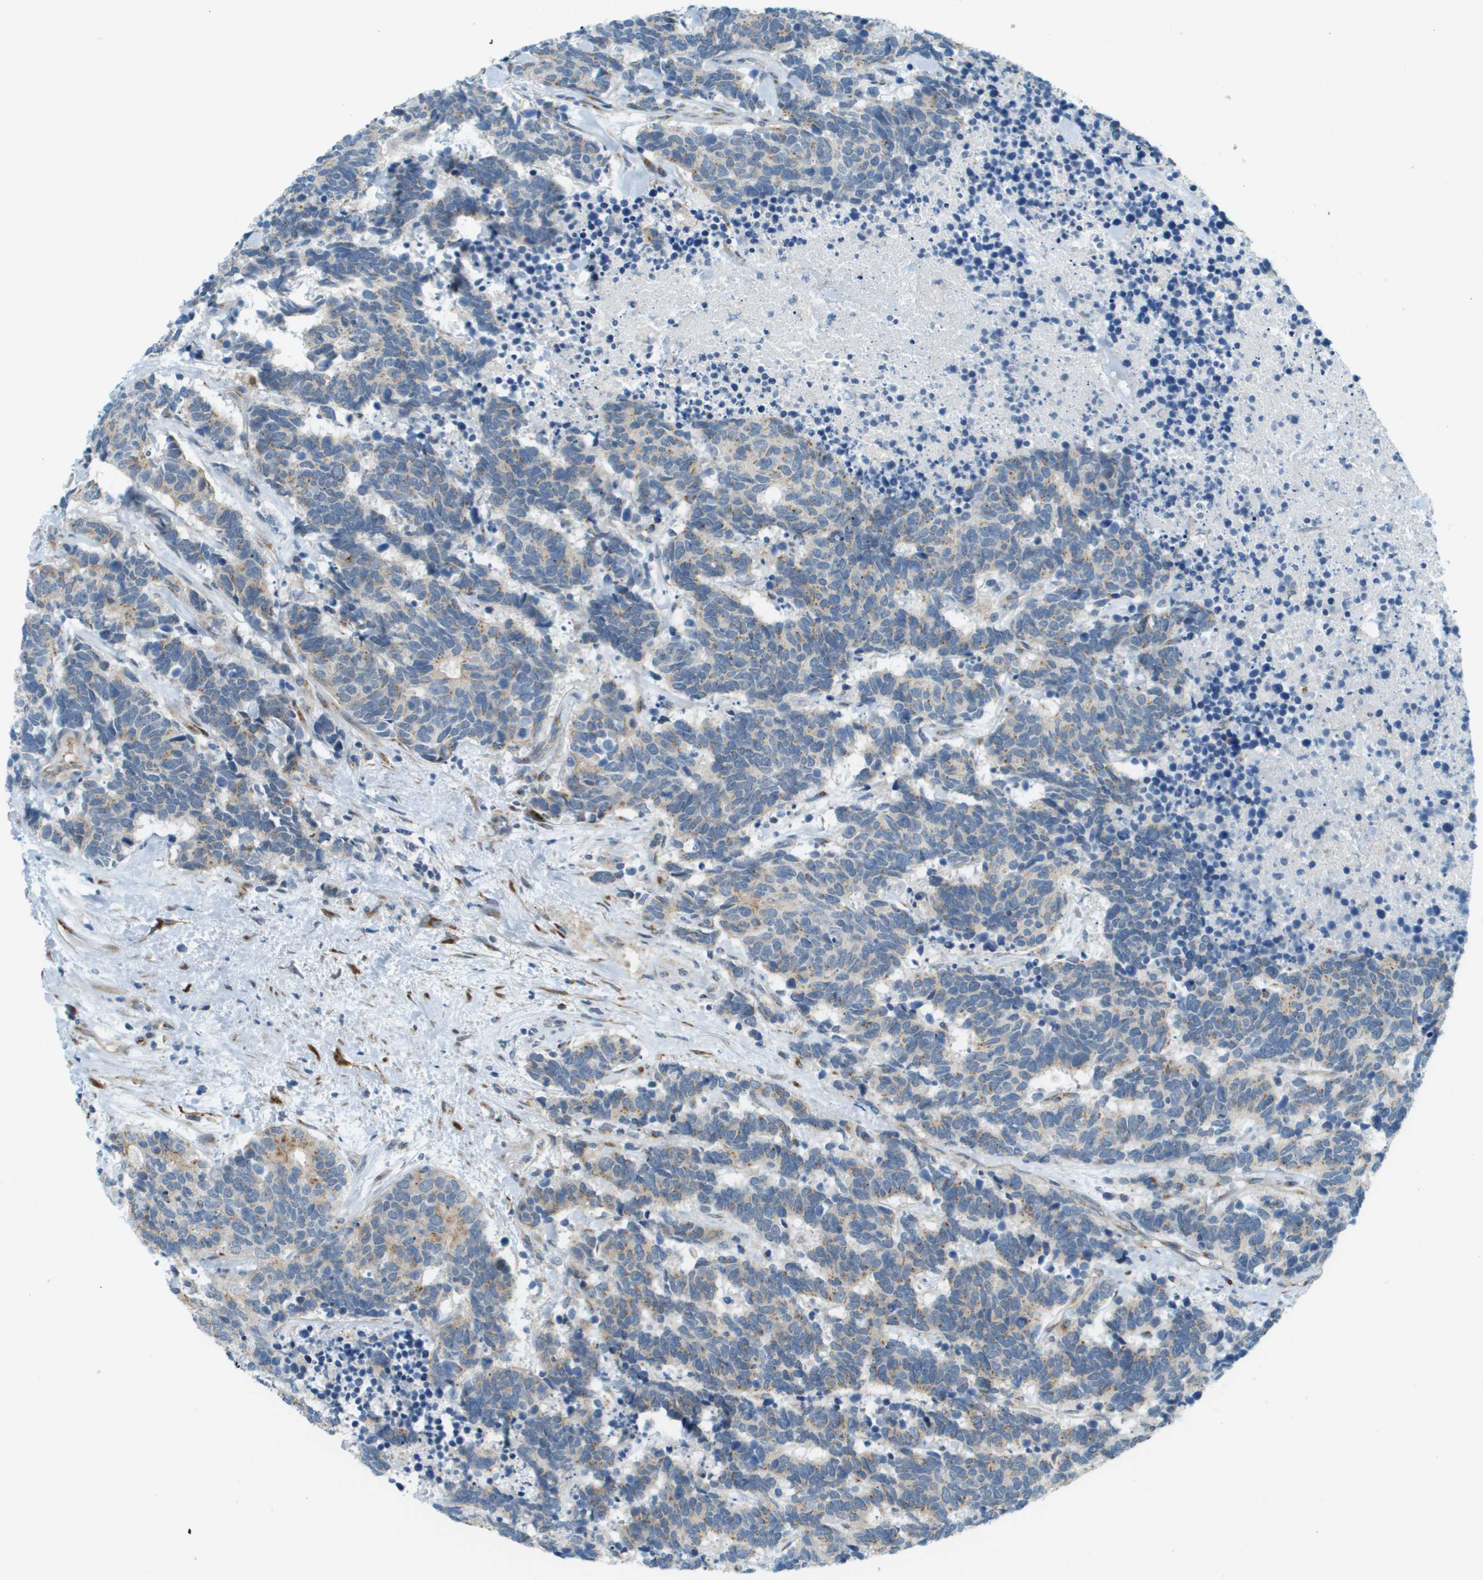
{"staining": {"intensity": "weak", "quantity": "25%-75%", "location": "cytoplasmic/membranous"}, "tissue": "carcinoid", "cell_type": "Tumor cells", "image_type": "cancer", "snomed": [{"axis": "morphology", "description": "Carcinoma, NOS"}, {"axis": "morphology", "description": "Carcinoid, malignant, NOS"}, {"axis": "topography", "description": "Urinary bladder"}], "caption": "DAB immunohistochemical staining of human carcinoma demonstrates weak cytoplasmic/membranous protein staining in about 25%-75% of tumor cells.", "gene": "ACBD3", "patient": {"sex": "male", "age": 57}}